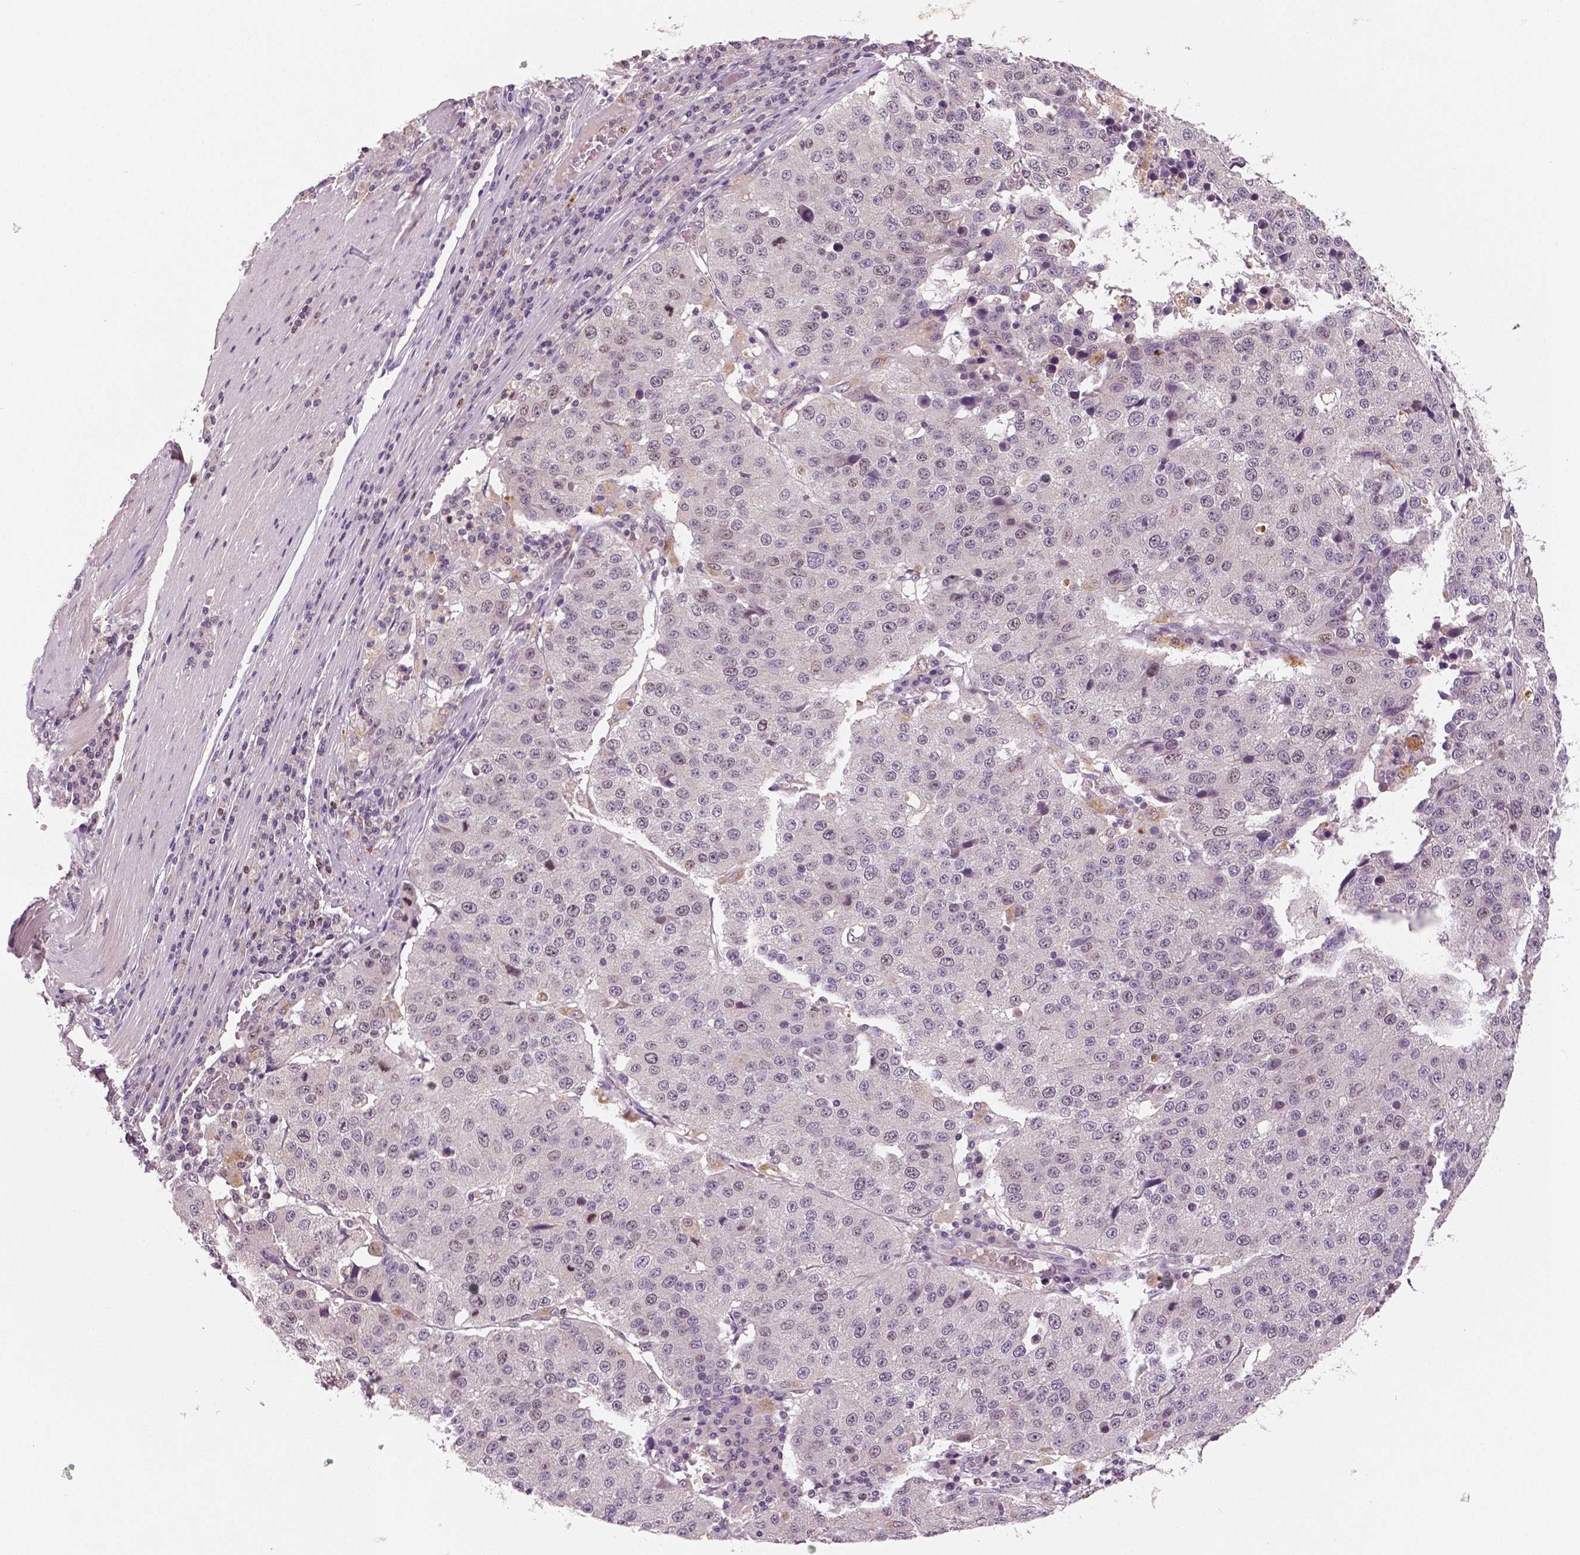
{"staining": {"intensity": "weak", "quantity": "<25%", "location": "nuclear"}, "tissue": "stomach cancer", "cell_type": "Tumor cells", "image_type": "cancer", "snomed": [{"axis": "morphology", "description": "Adenocarcinoma, NOS"}, {"axis": "topography", "description": "Stomach"}], "caption": "Immunohistochemistry image of neoplastic tissue: stomach cancer (adenocarcinoma) stained with DAB reveals no significant protein expression in tumor cells.", "gene": "MKI67", "patient": {"sex": "male", "age": 71}}